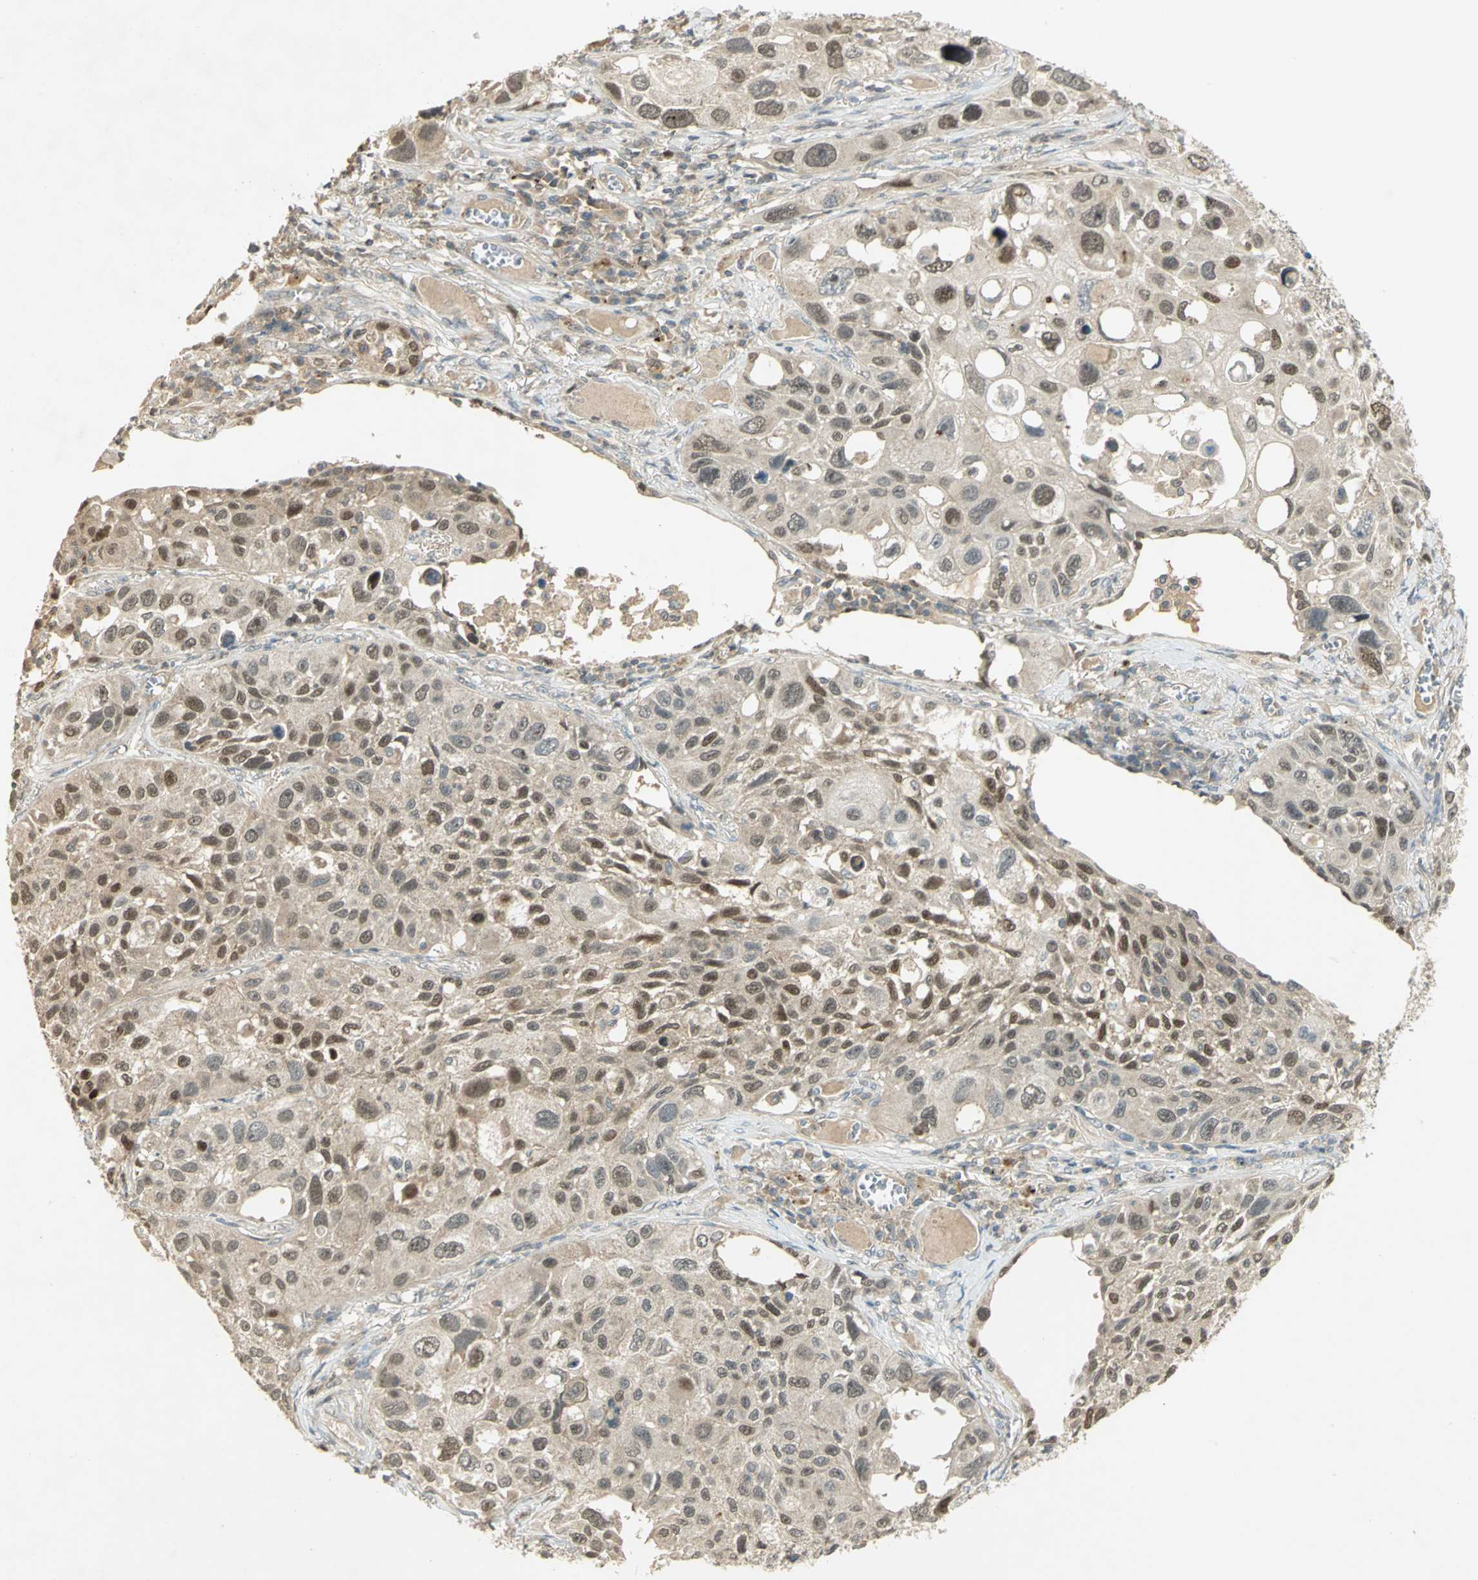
{"staining": {"intensity": "moderate", "quantity": "25%-75%", "location": "nuclear"}, "tissue": "lung cancer", "cell_type": "Tumor cells", "image_type": "cancer", "snomed": [{"axis": "morphology", "description": "Squamous cell carcinoma, NOS"}, {"axis": "topography", "description": "Lung"}], "caption": "Protein analysis of lung cancer tissue exhibits moderate nuclear expression in about 25%-75% of tumor cells.", "gene": "BIRC2", "patient": {"sex": "male", "age": 71}}